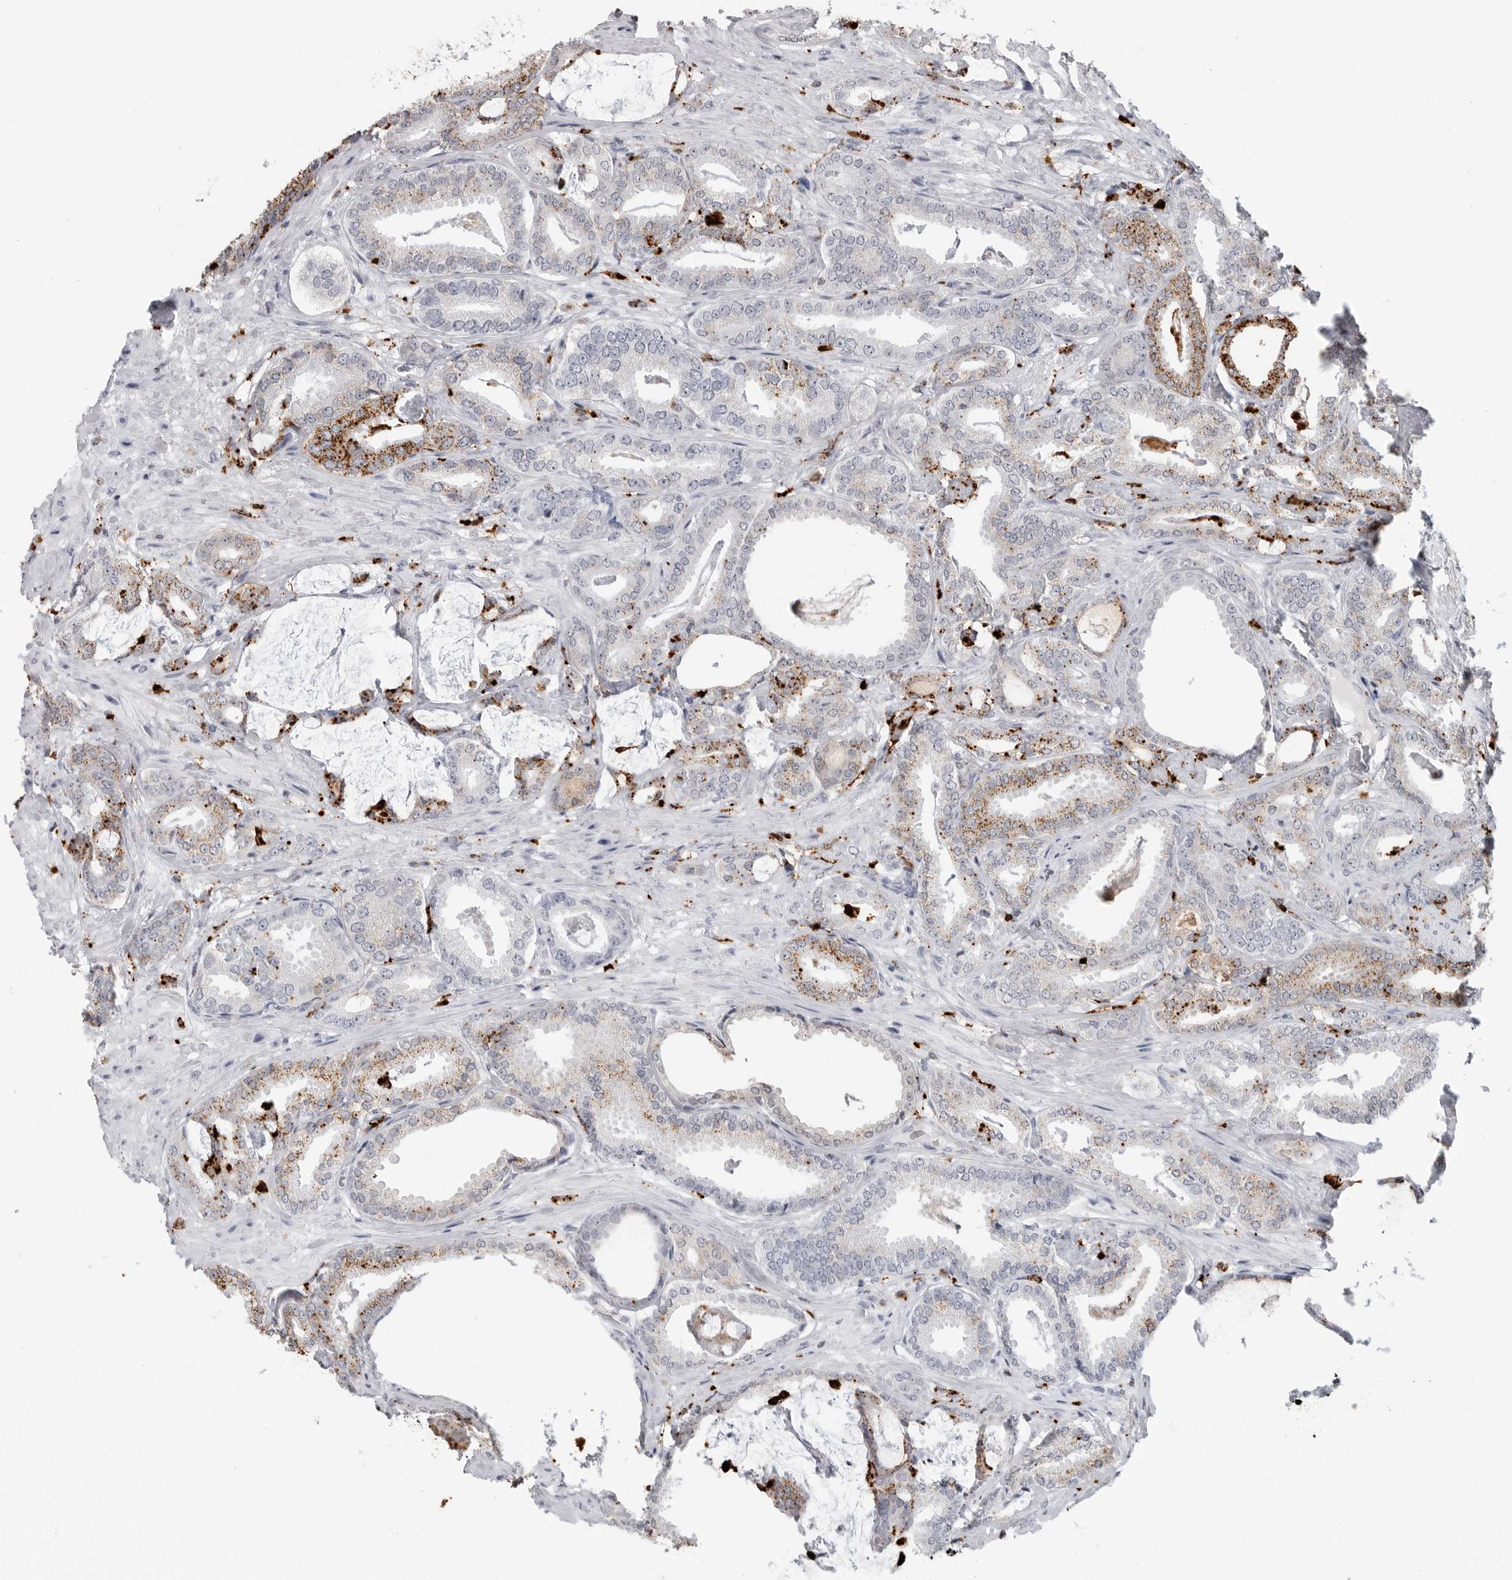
{"staining": {"intensity": "moderate", "quantity": "<25%", "location": "cytoplasmic/membranous"}, "tissue": "prostate cancer", "cell_type": "Tumor cells", "image_type": "cancer", "snomed": [{"axis": "morphology", "description": "Adenocarcinoma, Low grade"}, {"axis": "topography", "description": "Prostate"}], "caption": "Prostate adenocarcinoma (low-grade) stained with DAB (3,3'-diaminobenzidine) immunohistochemistry displays low levels of moderate cytoplasmic/membranous staining in approximately <25% of tumor cells.", "gene": "IFI30", "patient": {"sex": "male", "age": 71}}